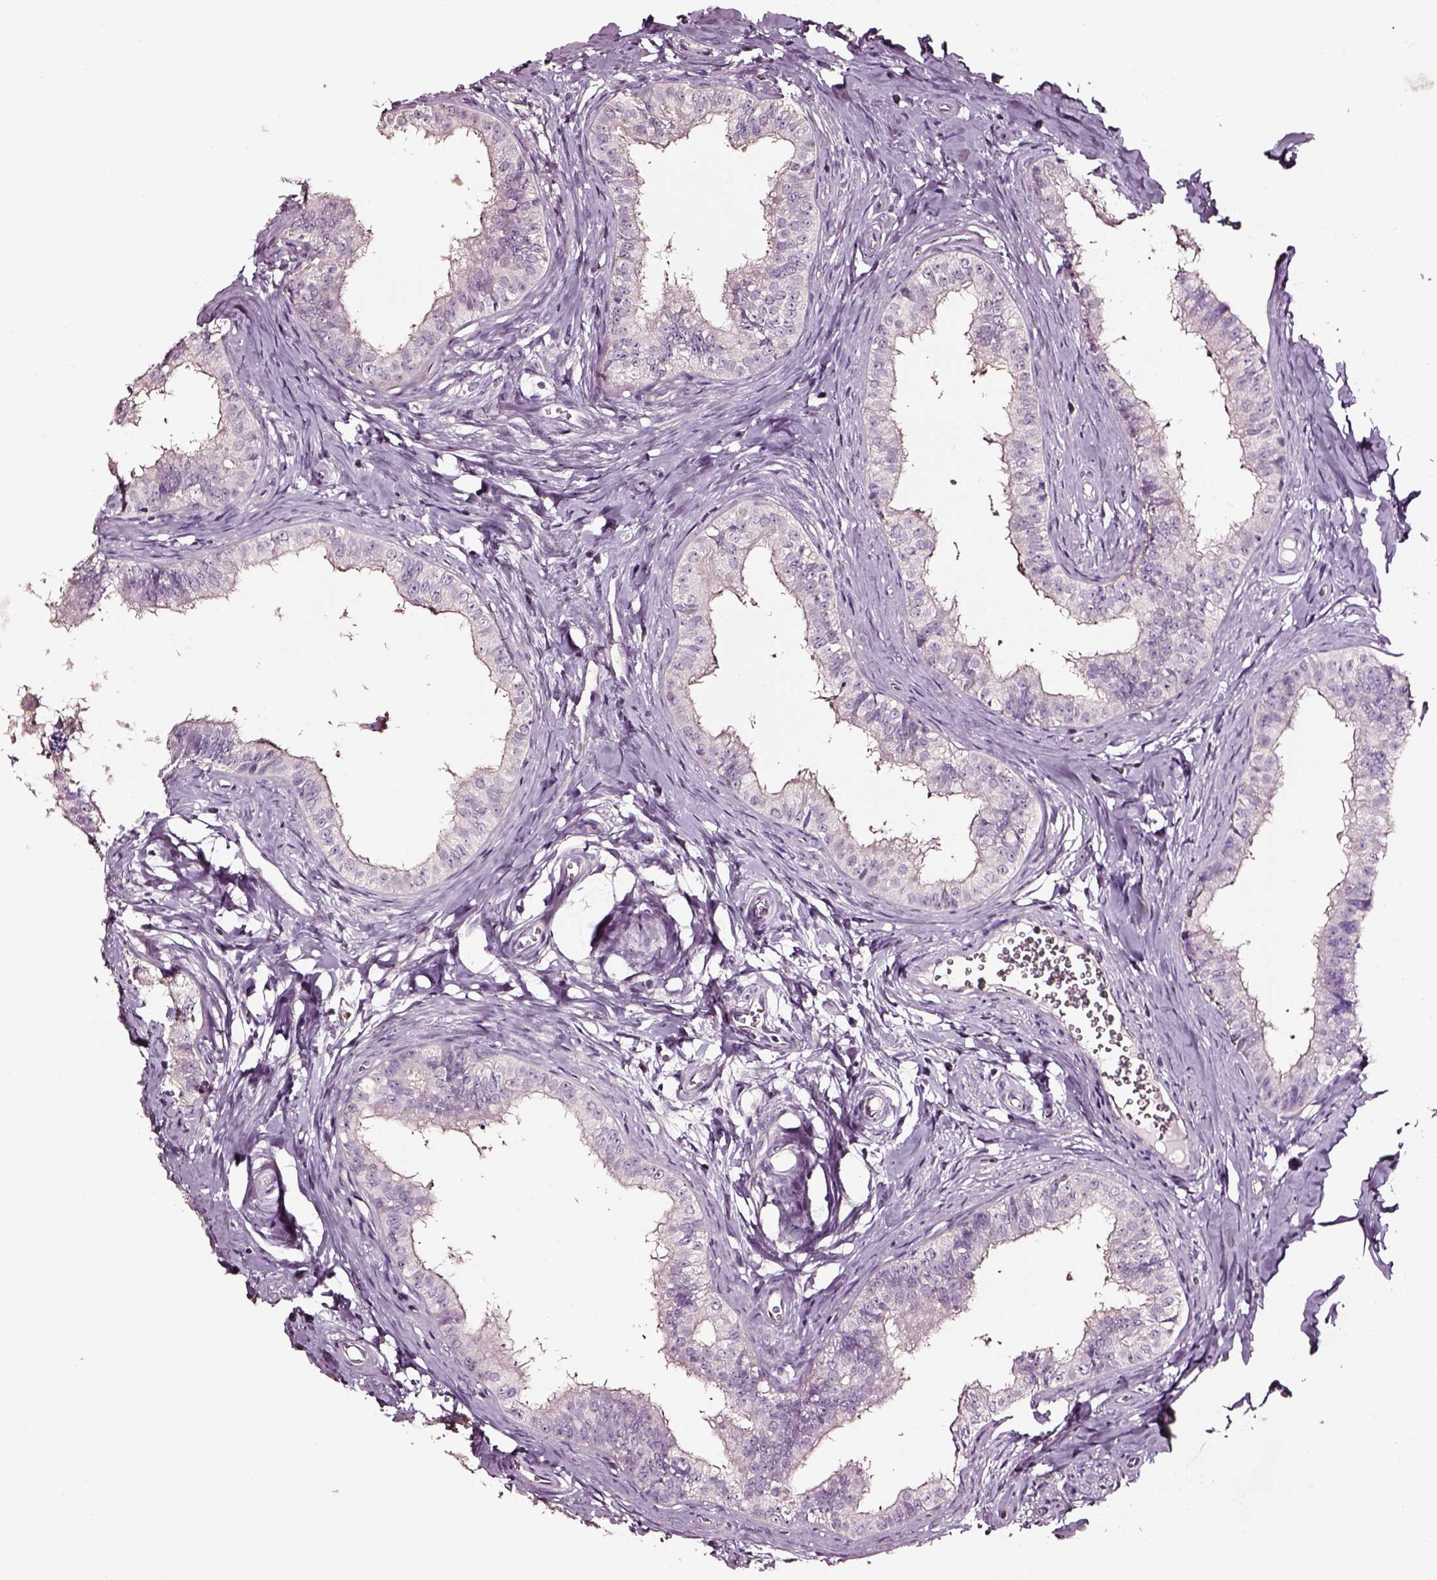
{"staining": {"intensity": "negative", "quantity": "none", "location": "none"}, "tissue": "epididymis", "cell_type": "Glandular cells", "image_type": "normal", "snomed": [{"axis": "morphology", "description": "Normal tissue, NOS"}, {"axis": "topography", "description": "Epididymis"}], "caption": "An immunohistochemistry (IHC) photomicrograph of unremarkable epididymis is shown. There is no staining in glandular cells of epididymis. The staining is performed using DAB brown chromogen with nuclei counter-stained in using hematoxylin.", "gene": "AADAT", "patient": {"sex": "male", "age": 24}}